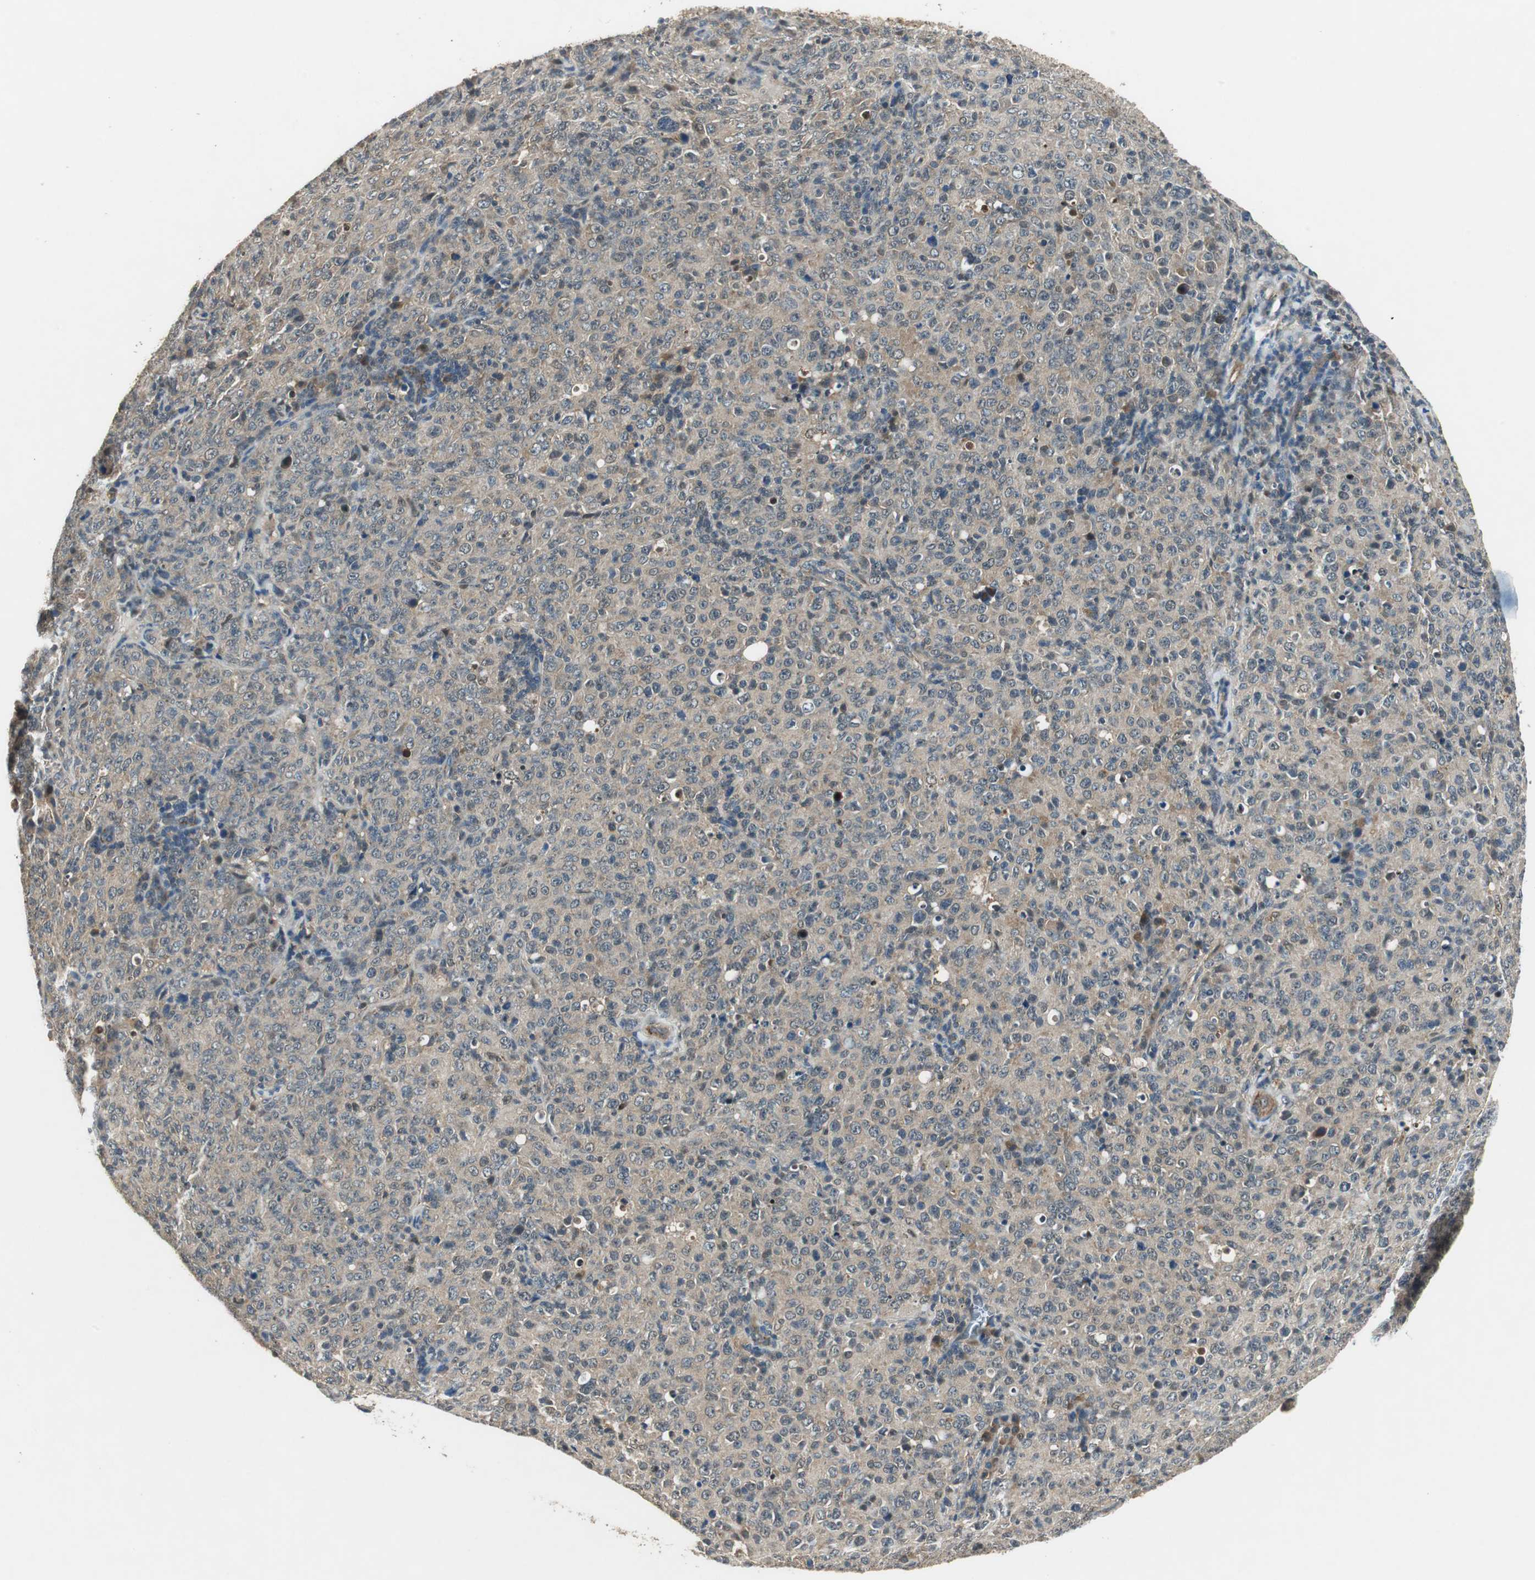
{"staining": {"intensity": "weak", "quantity": ">75%", "location": "cytoplasmic/membranous"}, "tissue": "lymphoma", "cell_type": "Tumor cells", "image_type": "cancer", "snomed": [{"axis": "morphology", "description": "Malignant lymphoma, non-Hodgkin's type, High grade"}, {"axis": "topography", "description": "Tonsil"}], "caption": "The micrograph reveals staining of malignant lymphoma, non-Hodgkin's type (high-grade), revealing weak cytoplasmic/membranous protein positivity (brown color) within tumor cells.", "gene": "PSMB4", "patient": {"sex": "female", "age": 36}}